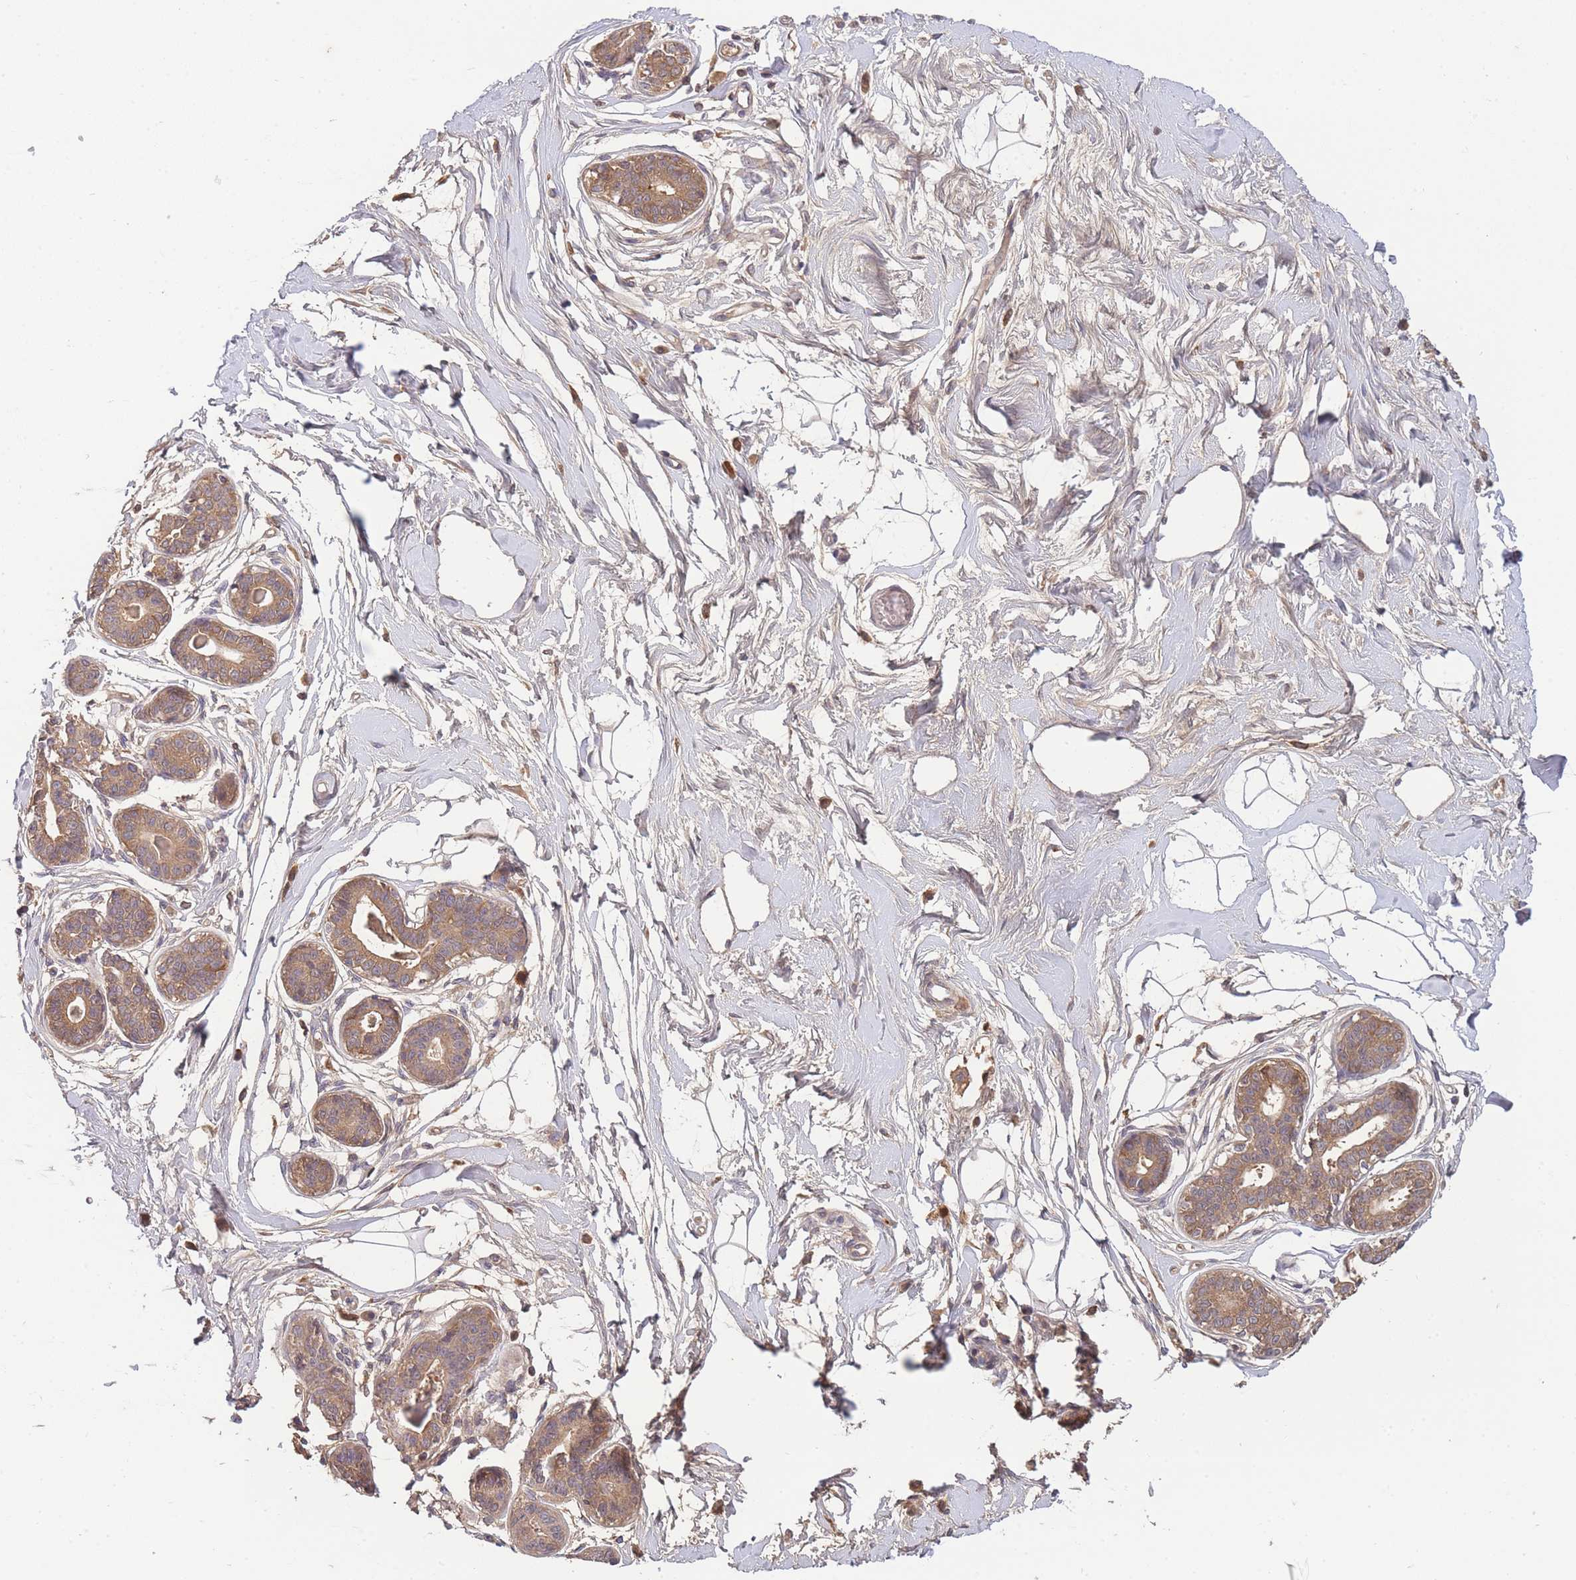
{"staining": {"intensity": "negative", "quantity": "none", "location": "none"}, "tissue": "breast", "cell_type": "Adipocytes", "image_type": "normal", "snomed": [{"axis": "morphology", "description": "Normal tissue, NOS"}, {"axis": "topography", "description": "Breast"}], "caption": "Immunohistochemistry (IHC) histopathology image of unremarkable human breast stained for a protein (brown), which exhibits no expression in adipocytes.", "gene": "RALGDS", "patient": {"sex": "female", "age": 45}}